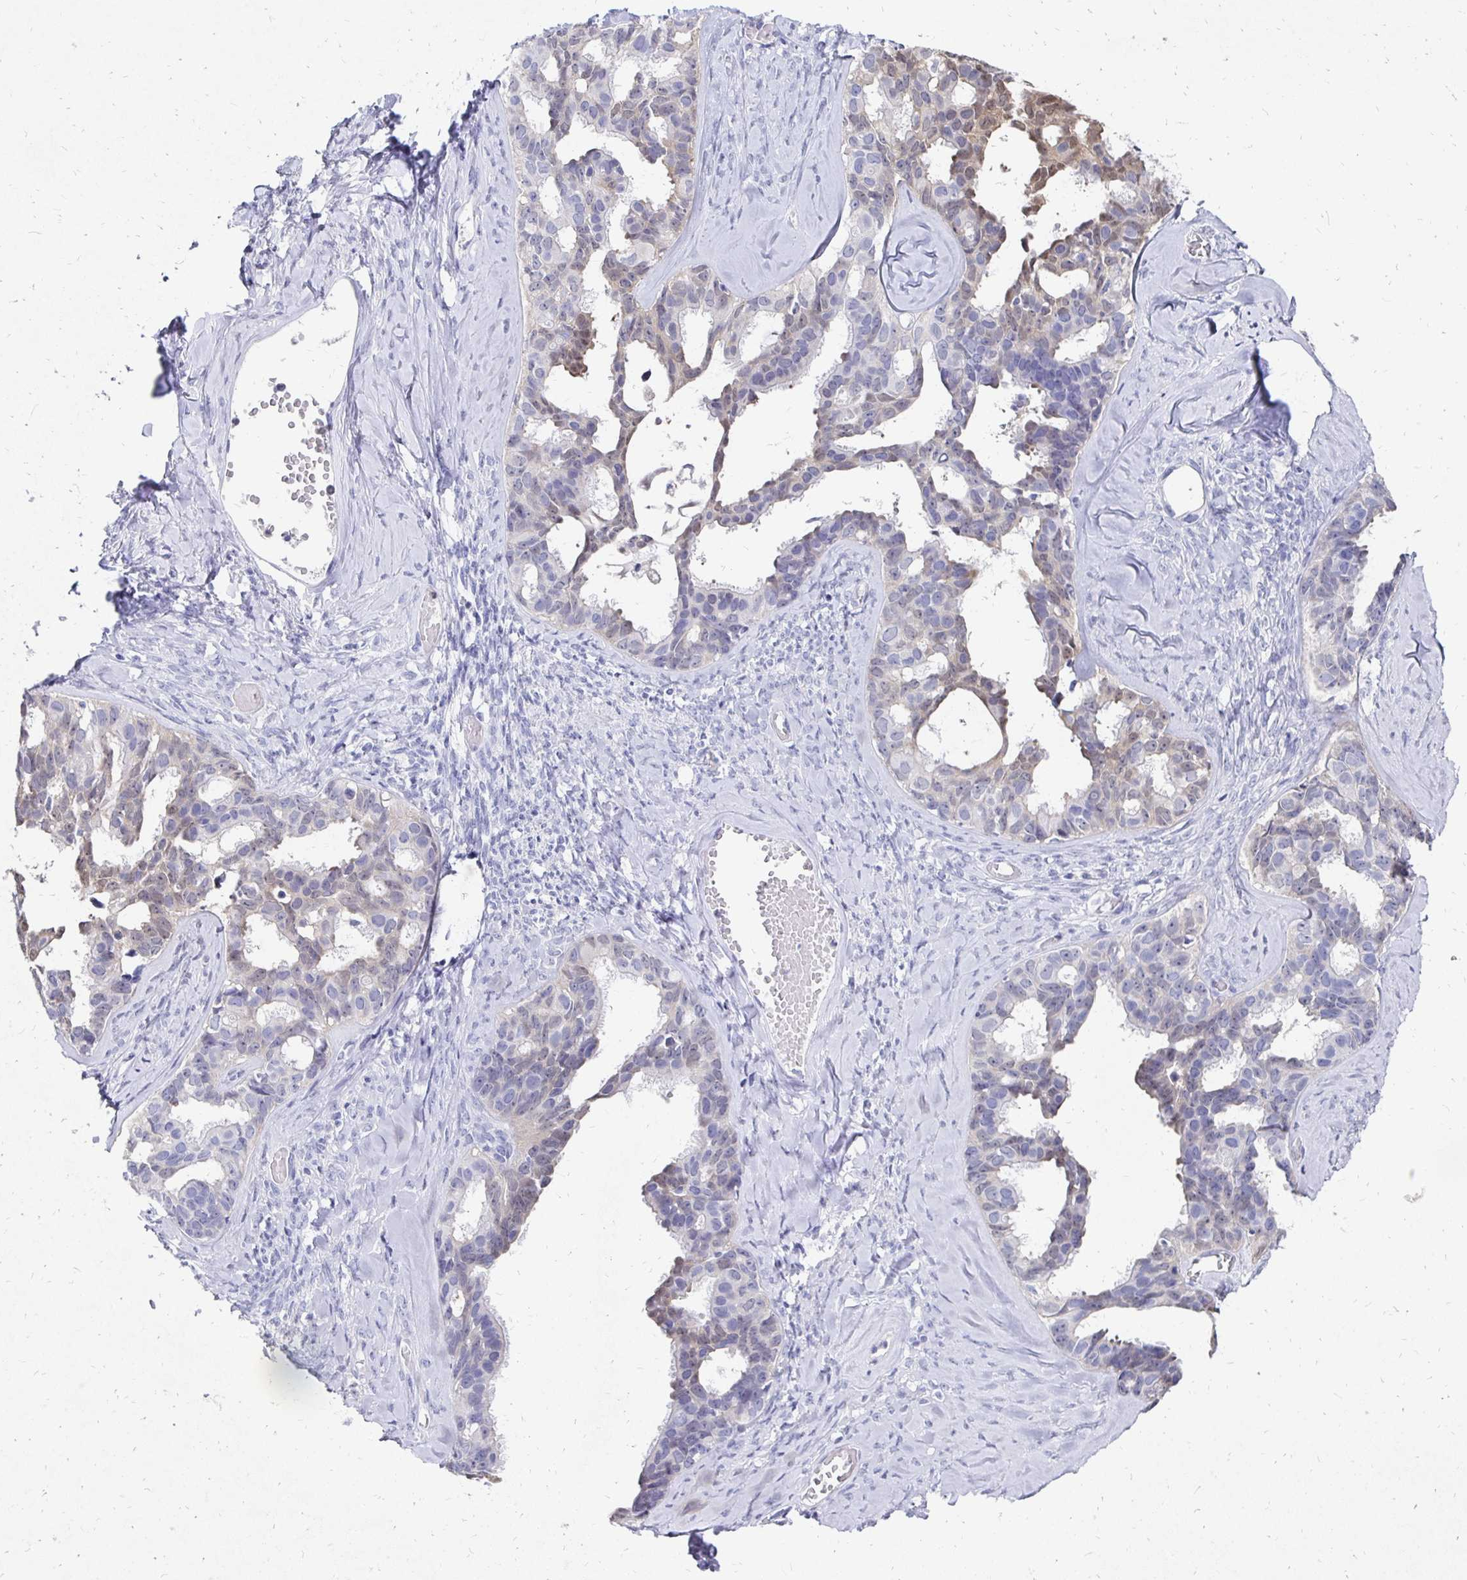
{"staining": {"intensity": "weak", "quantity": "<25%", "location": "nuclear"}, "tissue": "ovarian cancer", "cell_type": "Tumor cells", "image_type": "cancer", "snomed": [{"axis": "morphology", "description": "Cystadenocarcinoma, serous, NOS"}, {"axis": "topography", "description": "Ovary"}], "caption": "A high-resolution photomicrograph shows IHC staining of ovarian cancer (serous cystadenocarcinoma), which shows no significant positivity in tumor cells.", "gene": "SYCP3", "patient": {"sex": "female", "age": 69}}